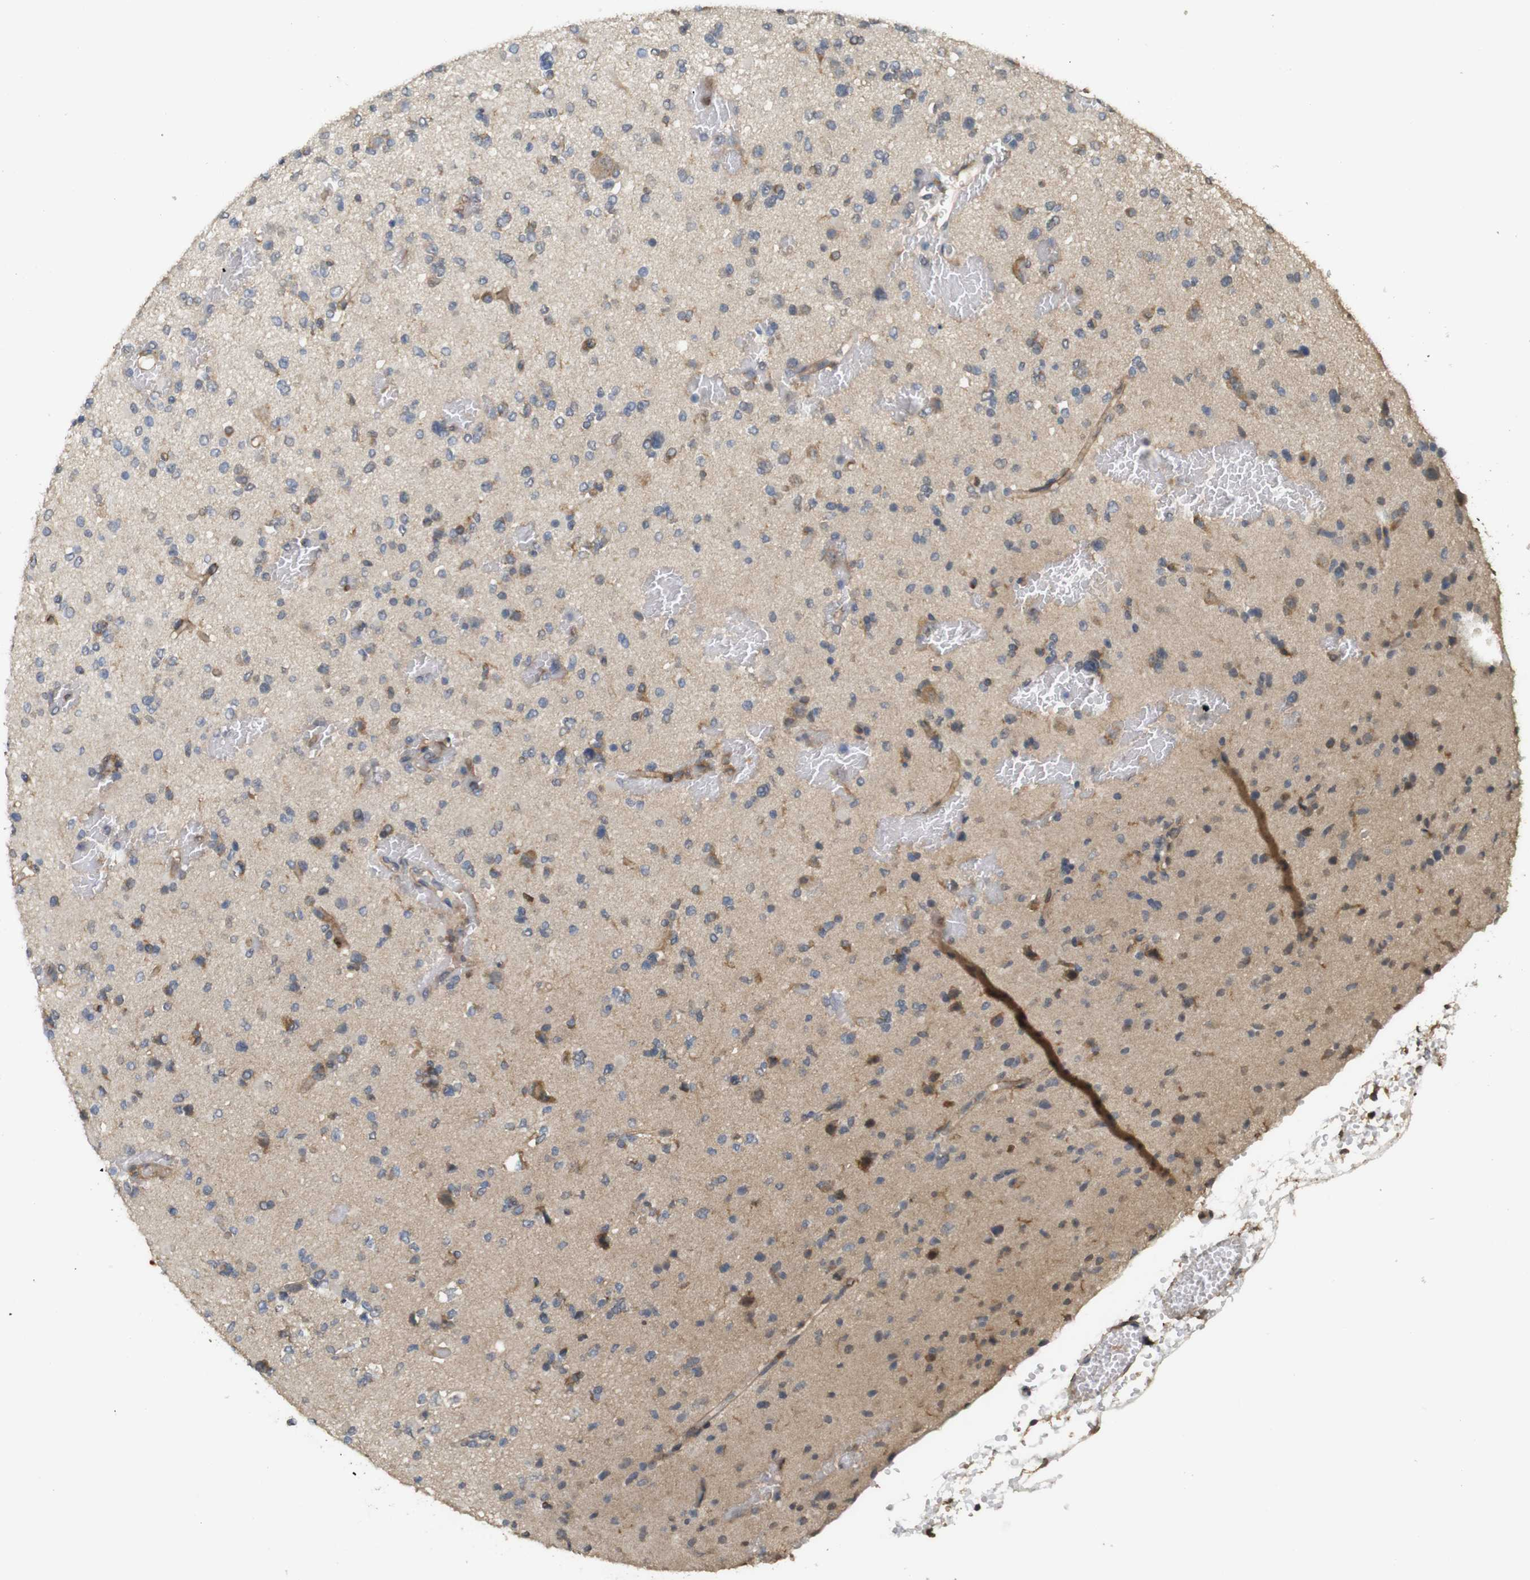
{"staining": {"intensity": "weak", "quantity": "25%-75%", "location": "cytoplasmic/membranous"}, "tissue": "glioma", "cell_type": "Tumor cells", "image_type": "cancer", "snomed": [{"axis": "morphology", "description": "Glioma, malignant, Low grade"}, {"axis": "topography", "description": "Brain"}], "caption": "Immunohistochemistry (IHC) (DAB (3,3'-diaminobenzidine)) staining of malignant low-grade glioma shows weak cytoplasmic/membranous protein positivity in approximately 25%-75% of tumor cells.", "gene": "KSR1", "patient": {"sex": "female", "age": 22}}